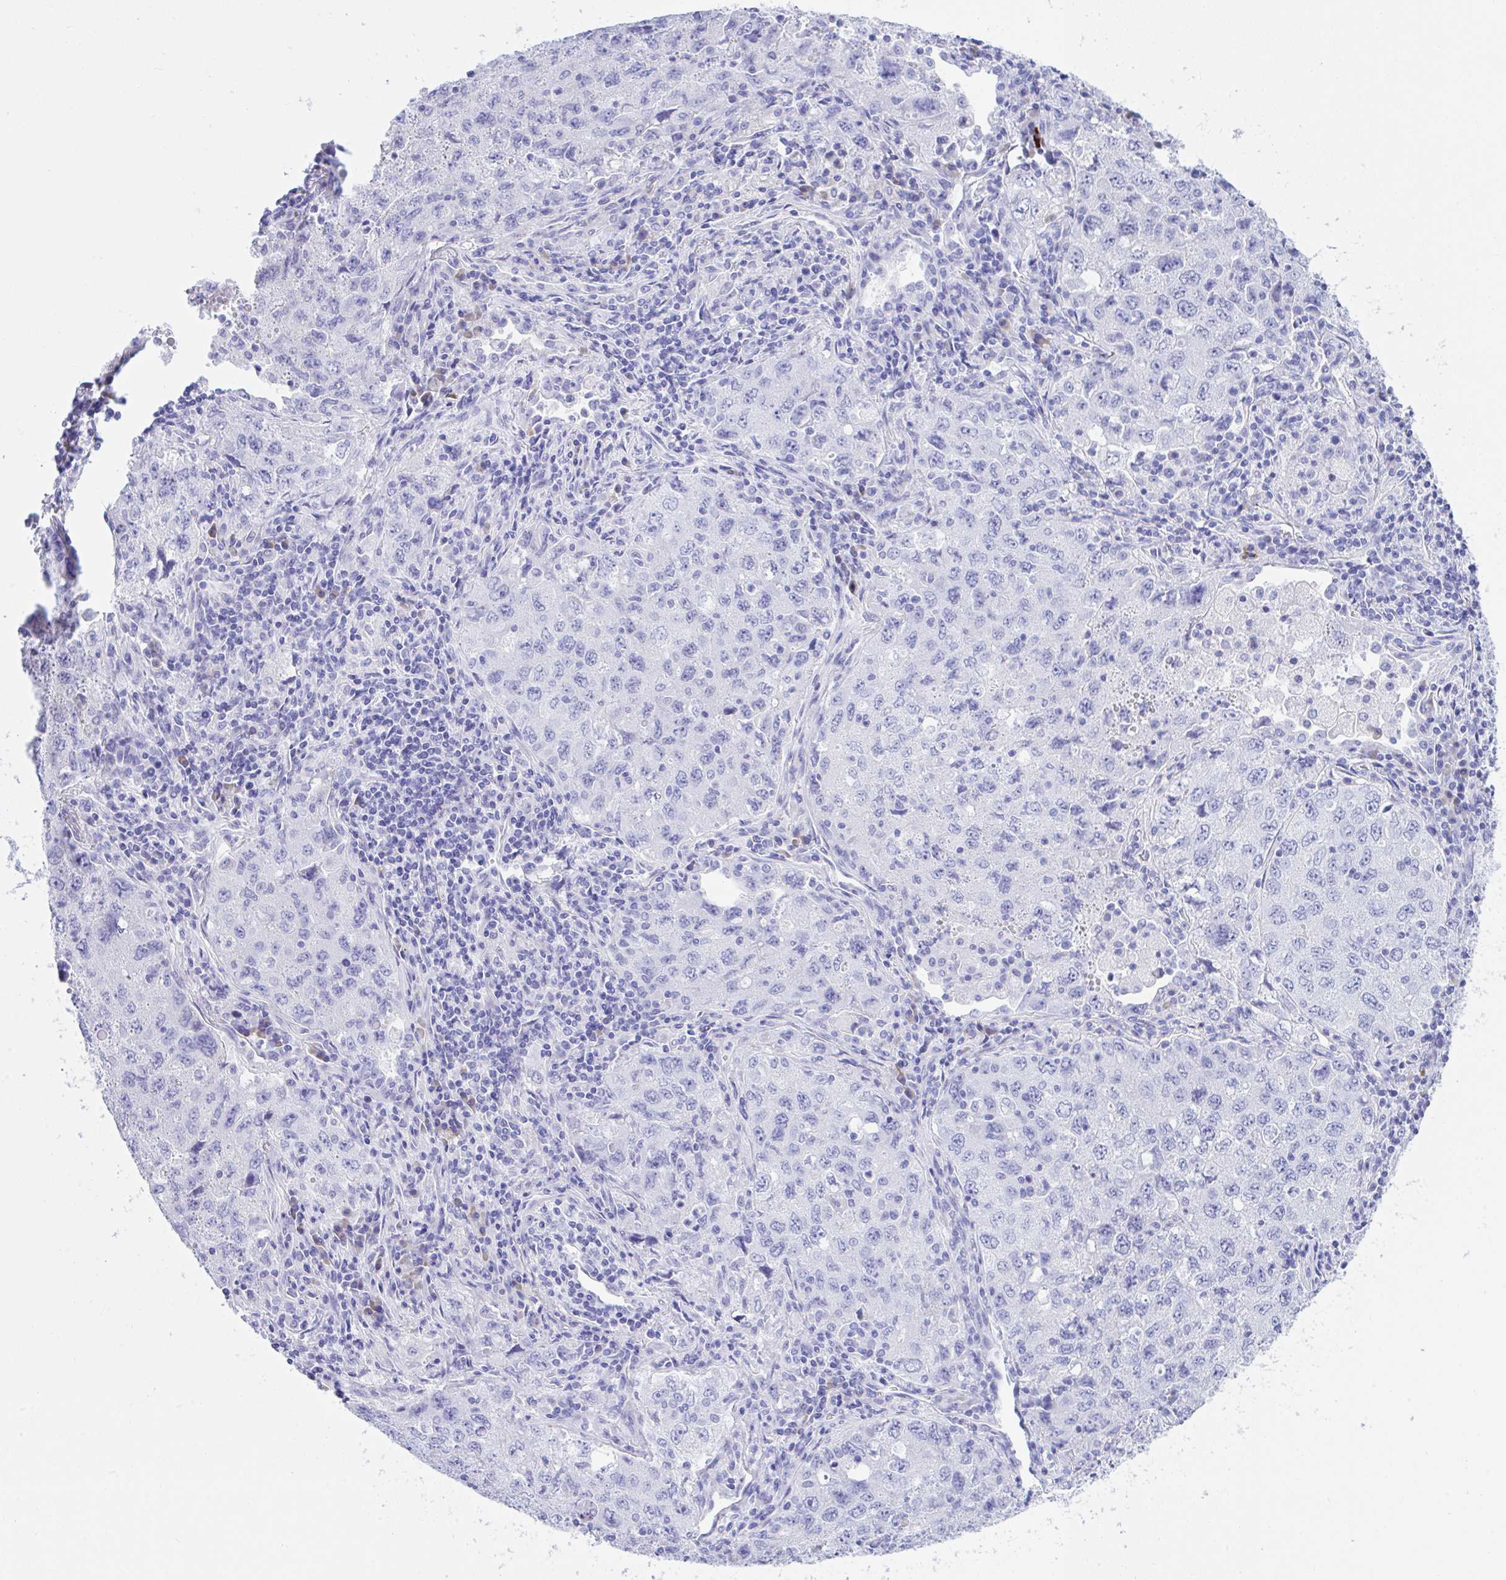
{"staining": {"intensity": "negative", "quantity": "none", "location": "none"}, "tissue": "lung cancer", "cell_type": "Tumor cells", "image_type": "cancer", "snomed": [{"axis": "morphology", "description": "Adenocarcinoma, NOS"}, {"axis": "topography", "description": "Lung"}], "caption": "An immunohistochemistry image of lung cancer (adenocarcinoma) is shown. There is no staining in tumor cells of lung cancer (adenocarcinoma). The staining is performed using DAB (3,3'-diaminobenzidine) brown chromogen with nuclei counter-stained in using hematoxylin.", "gene": "SEL1L2", "patient": {"sex": "female", "age": 57}}